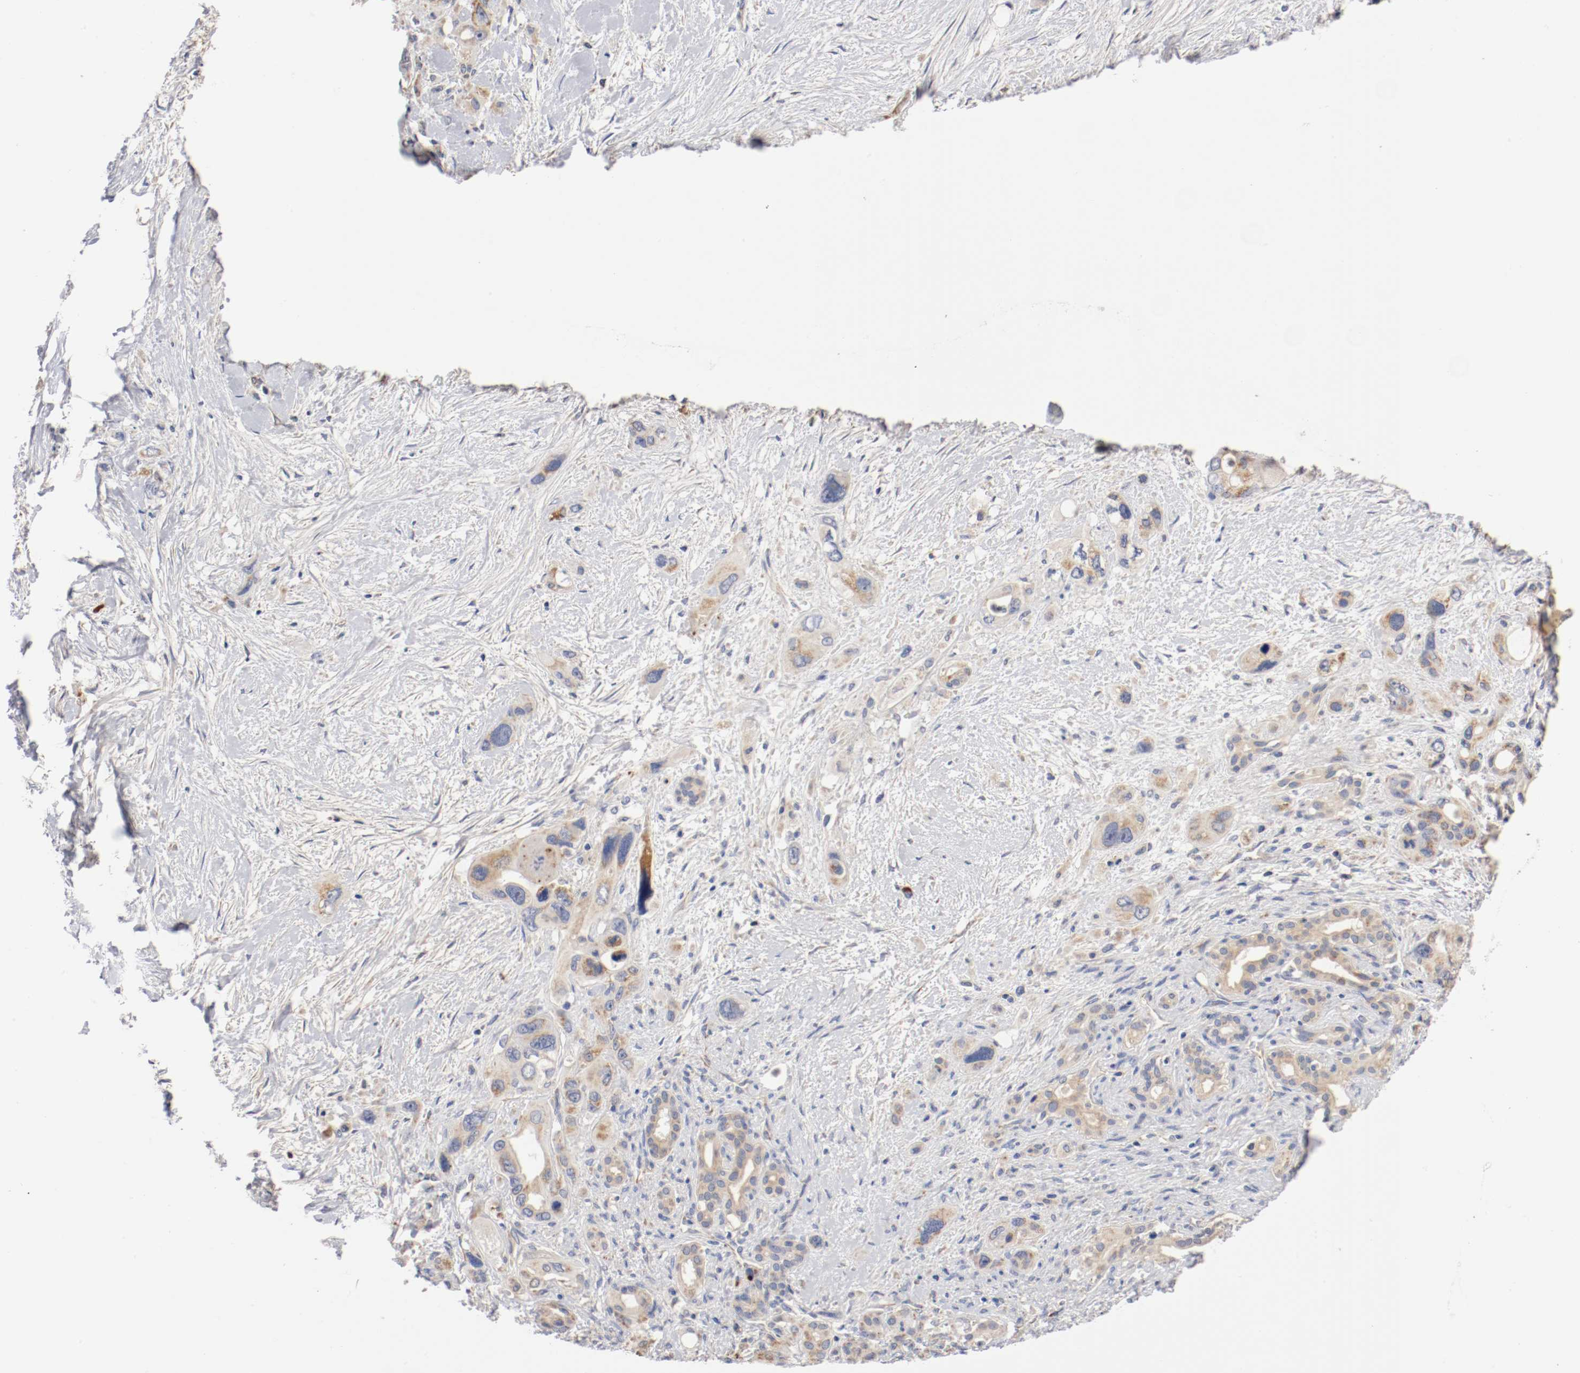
{"staining": {"intensity": "weak", "quantity": "25%-75%", "location": "cytoplasmic/membranous"}, "tissue": "pancreatic cancer", "cell_type": "Tumor cells", "image_type": "cancer", "snomed": [{"axis": "morphology", "description": "Adenocarcinoma, NOS"}, {"axis": "topography", "description": "Pancreas"}], "caption": "This histopathology image shows pancreatic cancer stained with IHC to label a protein in brown. The cytoplasmic/membranous of tumor cells show weak positivity for the protein. Nuclei are counter-stained blue.", "gene": "PCSK6", "patient": {"sex": "male", "age": 46}}